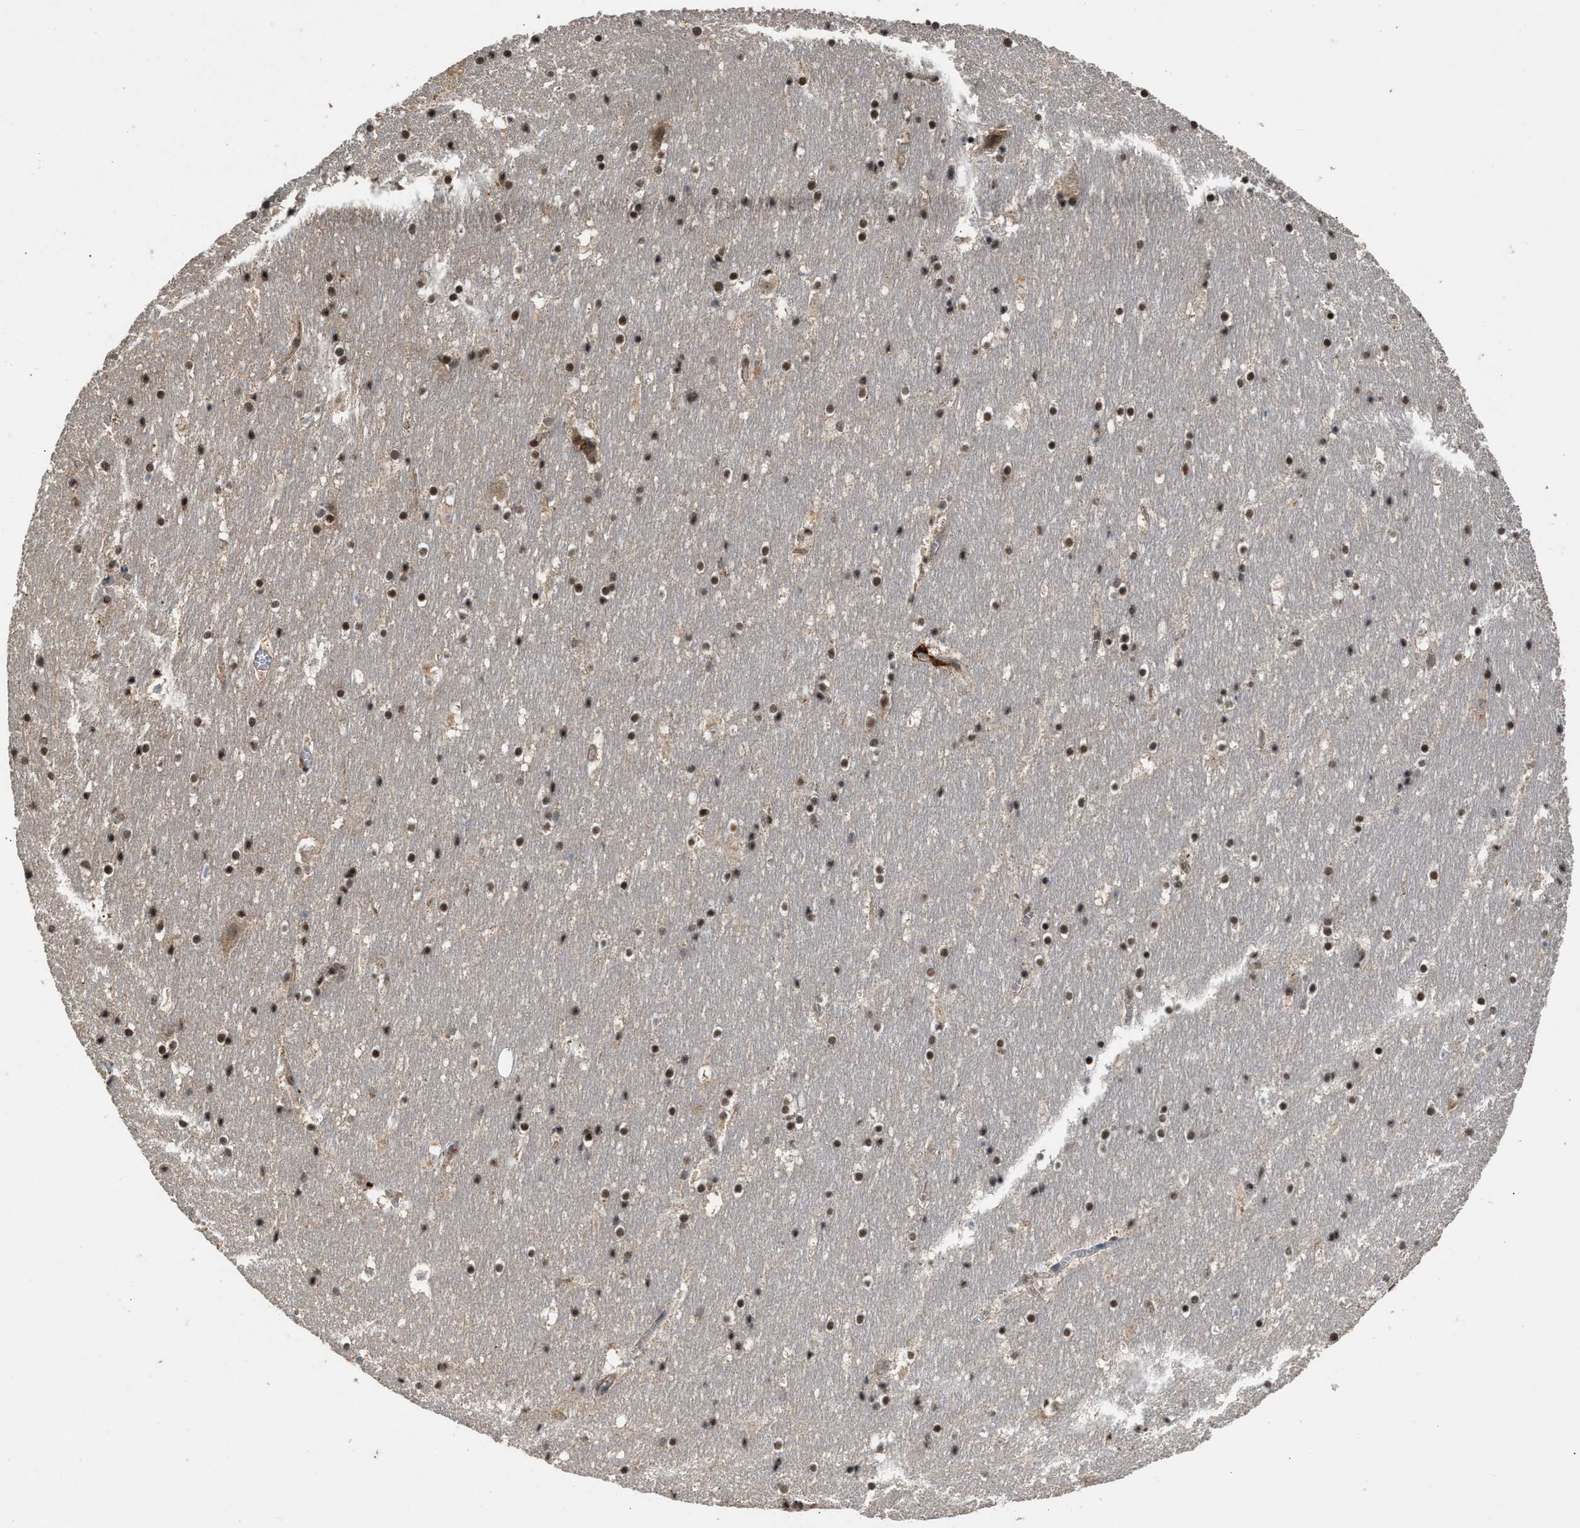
{"staining": {"intensity": "moderate", "quantity": ">75%", "location": "nuclear"}, "tissue": "hippocampus", "cell_type": "Glial cells", "image_type": "normal", "snomed": [{"axis": "morphology", "description": "Normal tissue, NOS"}, {"axis": "topography", "description": "Hippocampus"}], "caption": "Glial cells show medium levels of moderate nuclear expression in about >75% of cells in benign human hippocampus.", "gene": "RUSC2", "patient": {"sex": "male", "age": 45}}